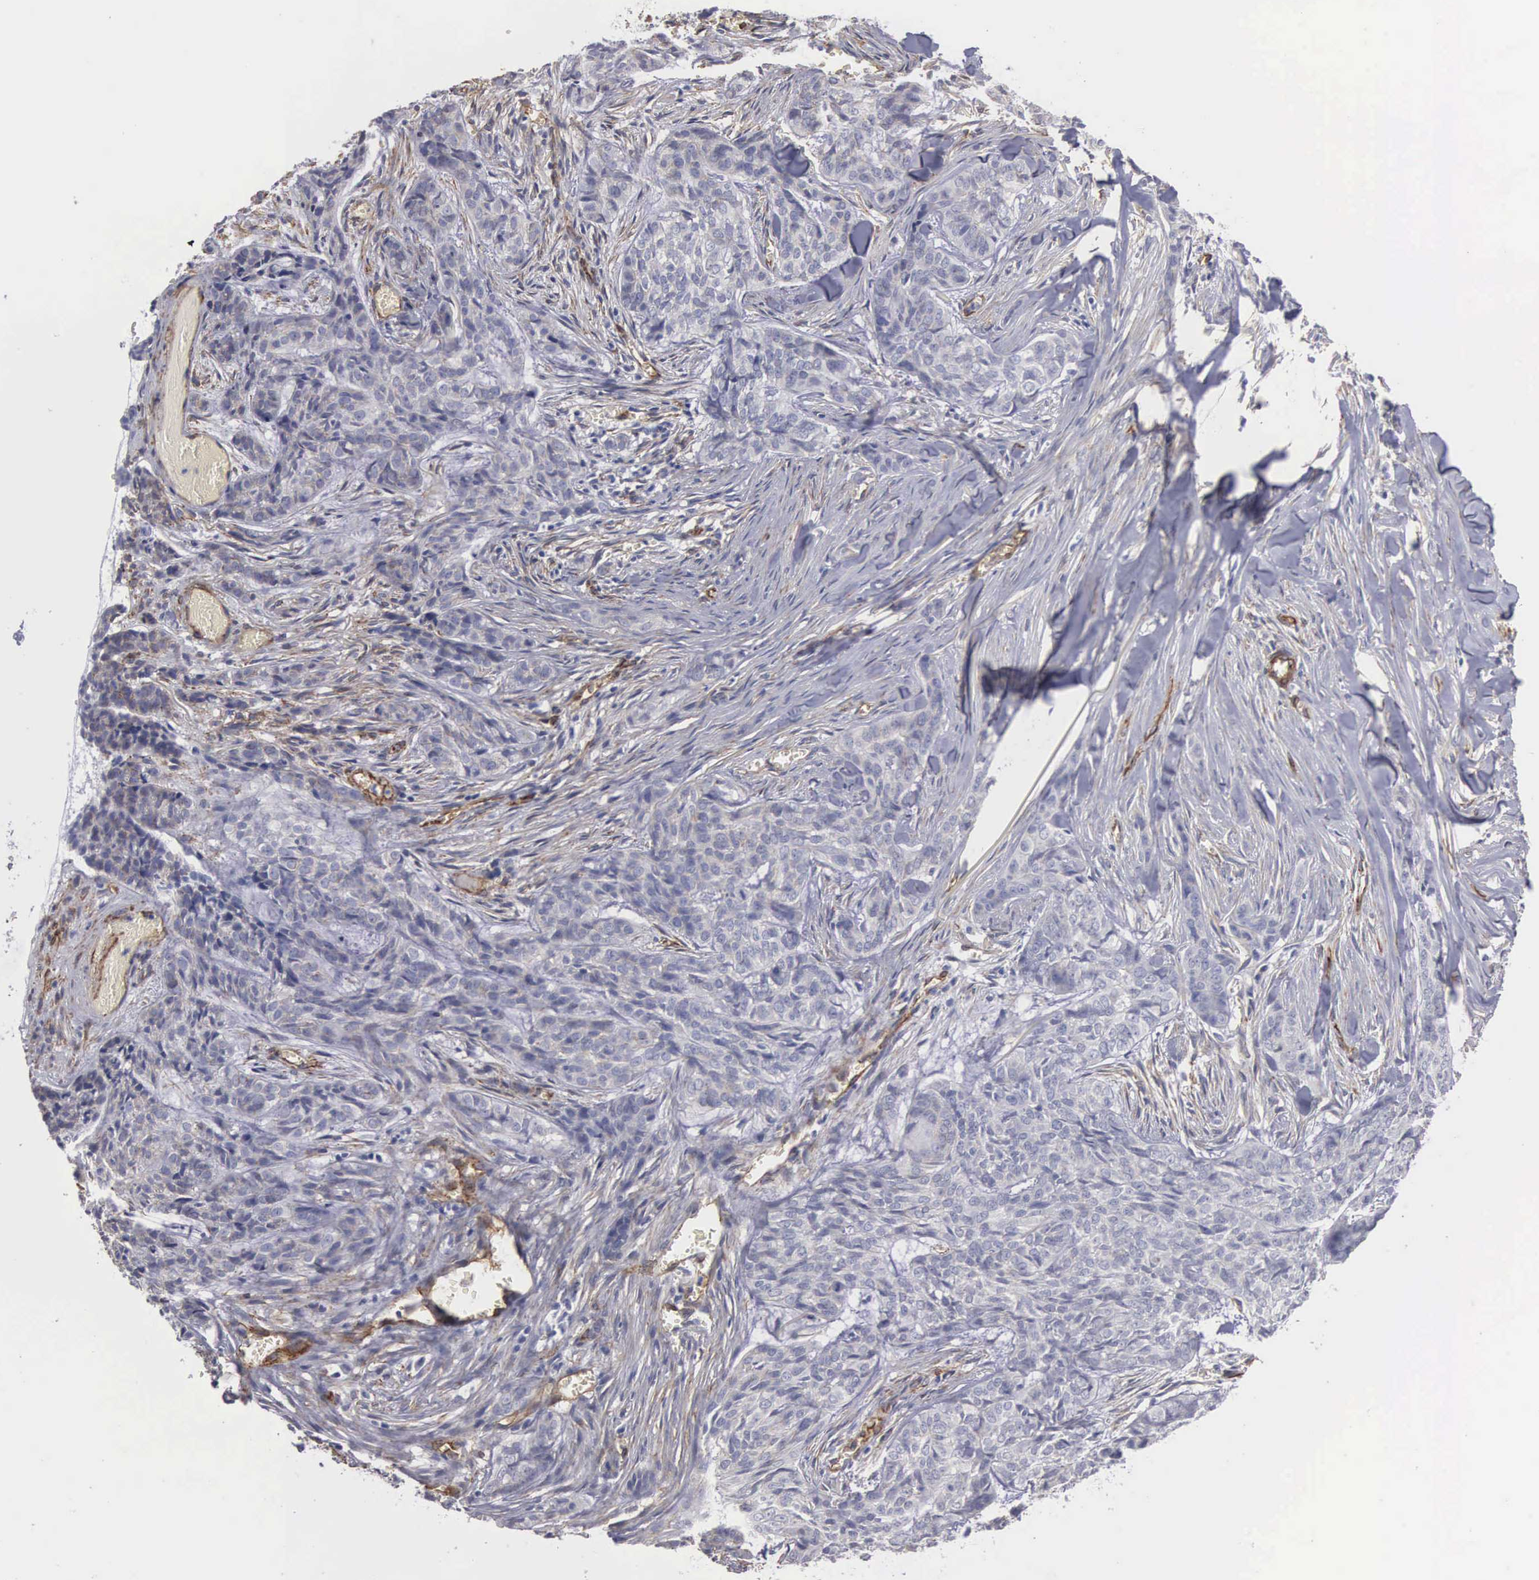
{"staining": {"intensity": "negative", "quantity": "none", "location": "none"}, "tissue": "skin cancer", "cell_type": "Tumor cells", "image_type": "cancer", "snomed": [{"axis": "morphology", "description": "Normal tissue, NOS"}, {"axis": "morphology", "description": "Basal cell carcinoma"}, {"axis": "topography", "description": "Skin"}], "caption": "This is an IHC image of human basal cell carcinoma (skin). There is no staining in tumor cells.", "gene": "MAGEB10", "patient": {"sex": "female", "age": 65}}